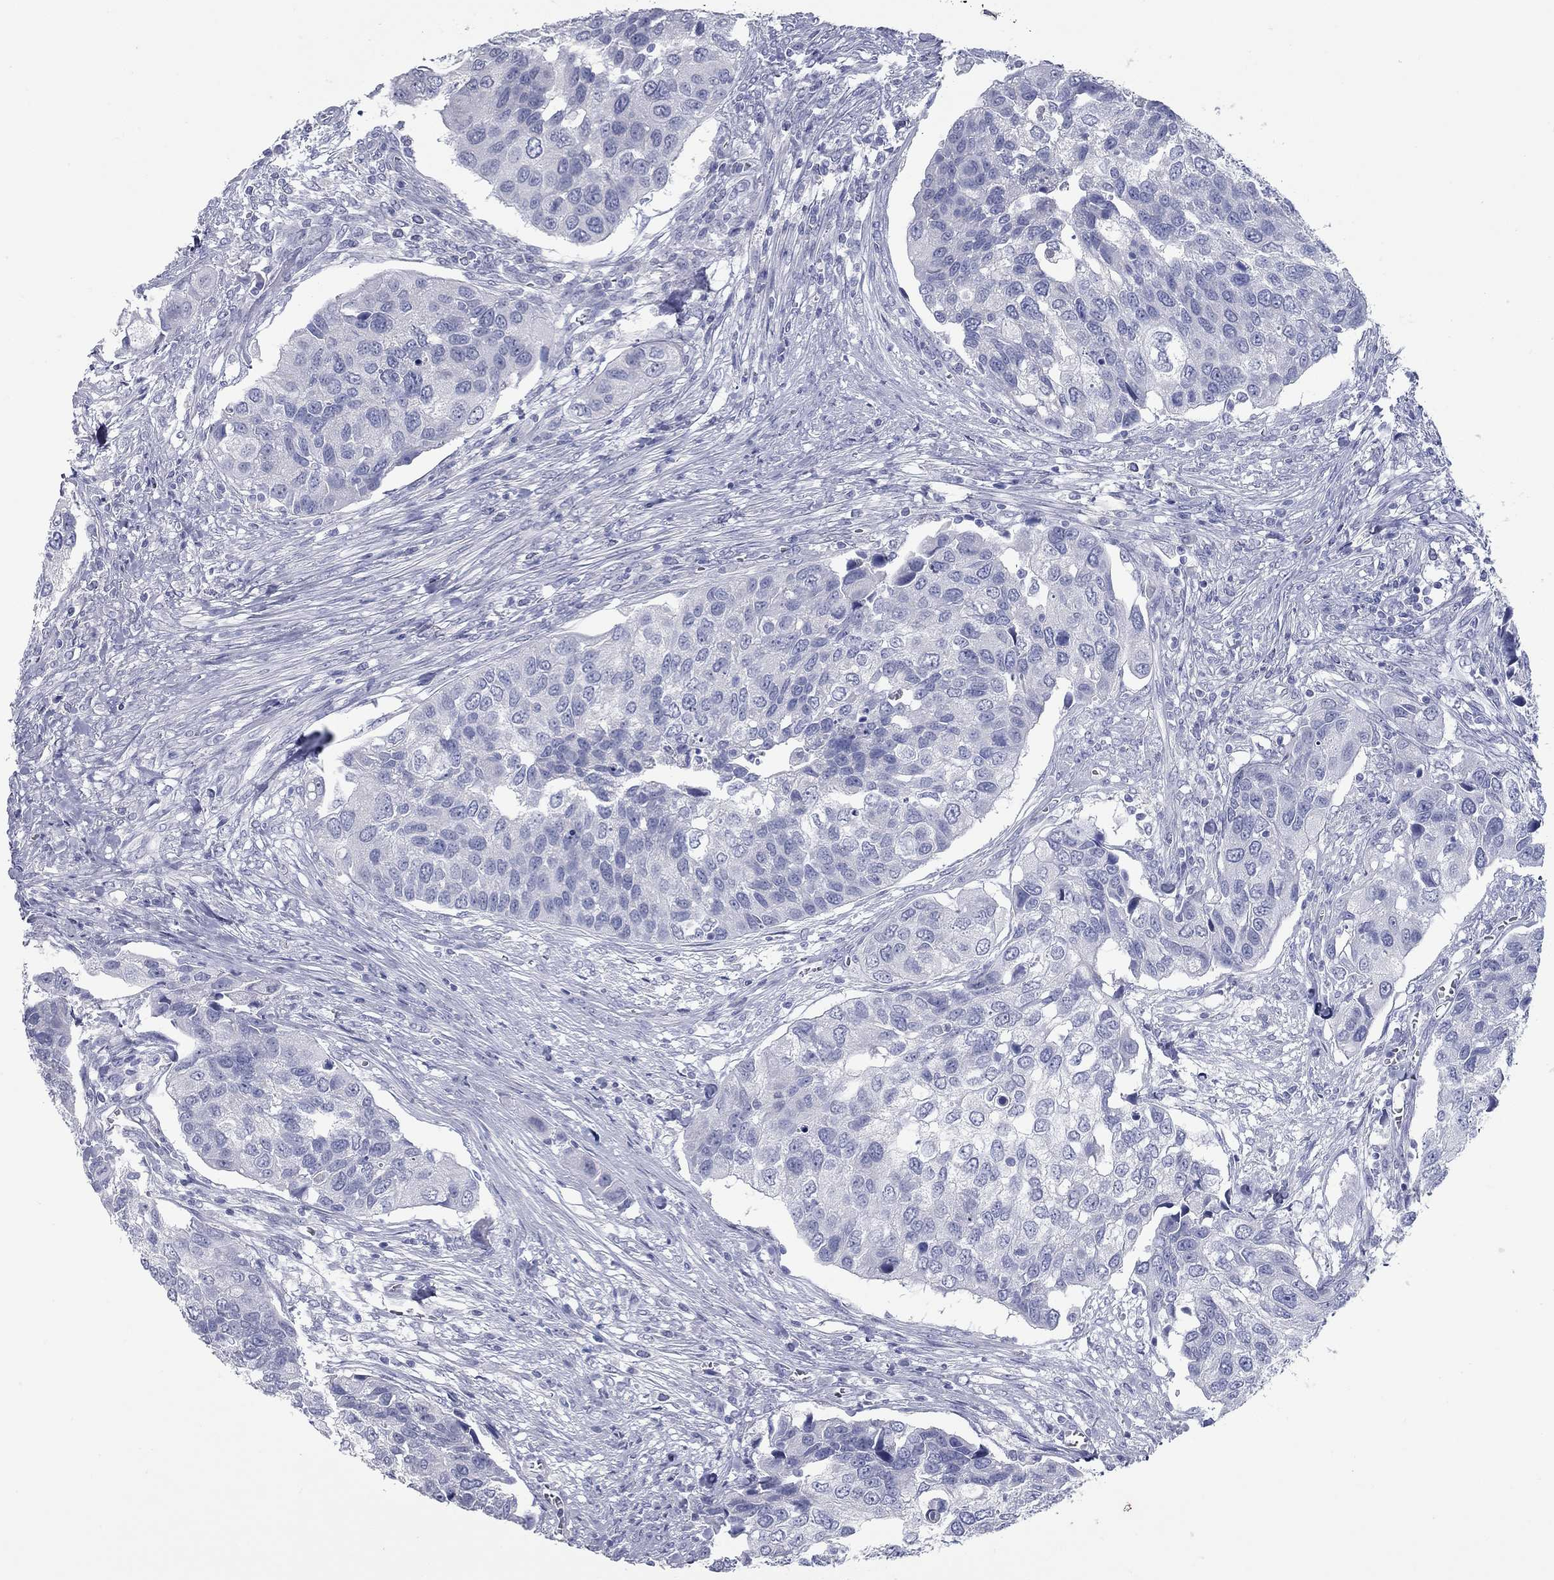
{"staining": {"intensity": "negative", "quantity": "none", "location": "none"}, "tissue": "urothelial cancer", "cell_type": "Tumor cells", "image_type": "cancer", "snomed": [{"axis": "morphology", "description": "Urothelial carcinoma, High grade"}, {"axis": "topography", "description": "Urinary bladder"}], "caption": "A micrograph of human high-grade urothelial carcinoma is negative for staining in tumor cells.", "gene": "KIRREL2", "patient": {"sex": "male", "age": 60}}